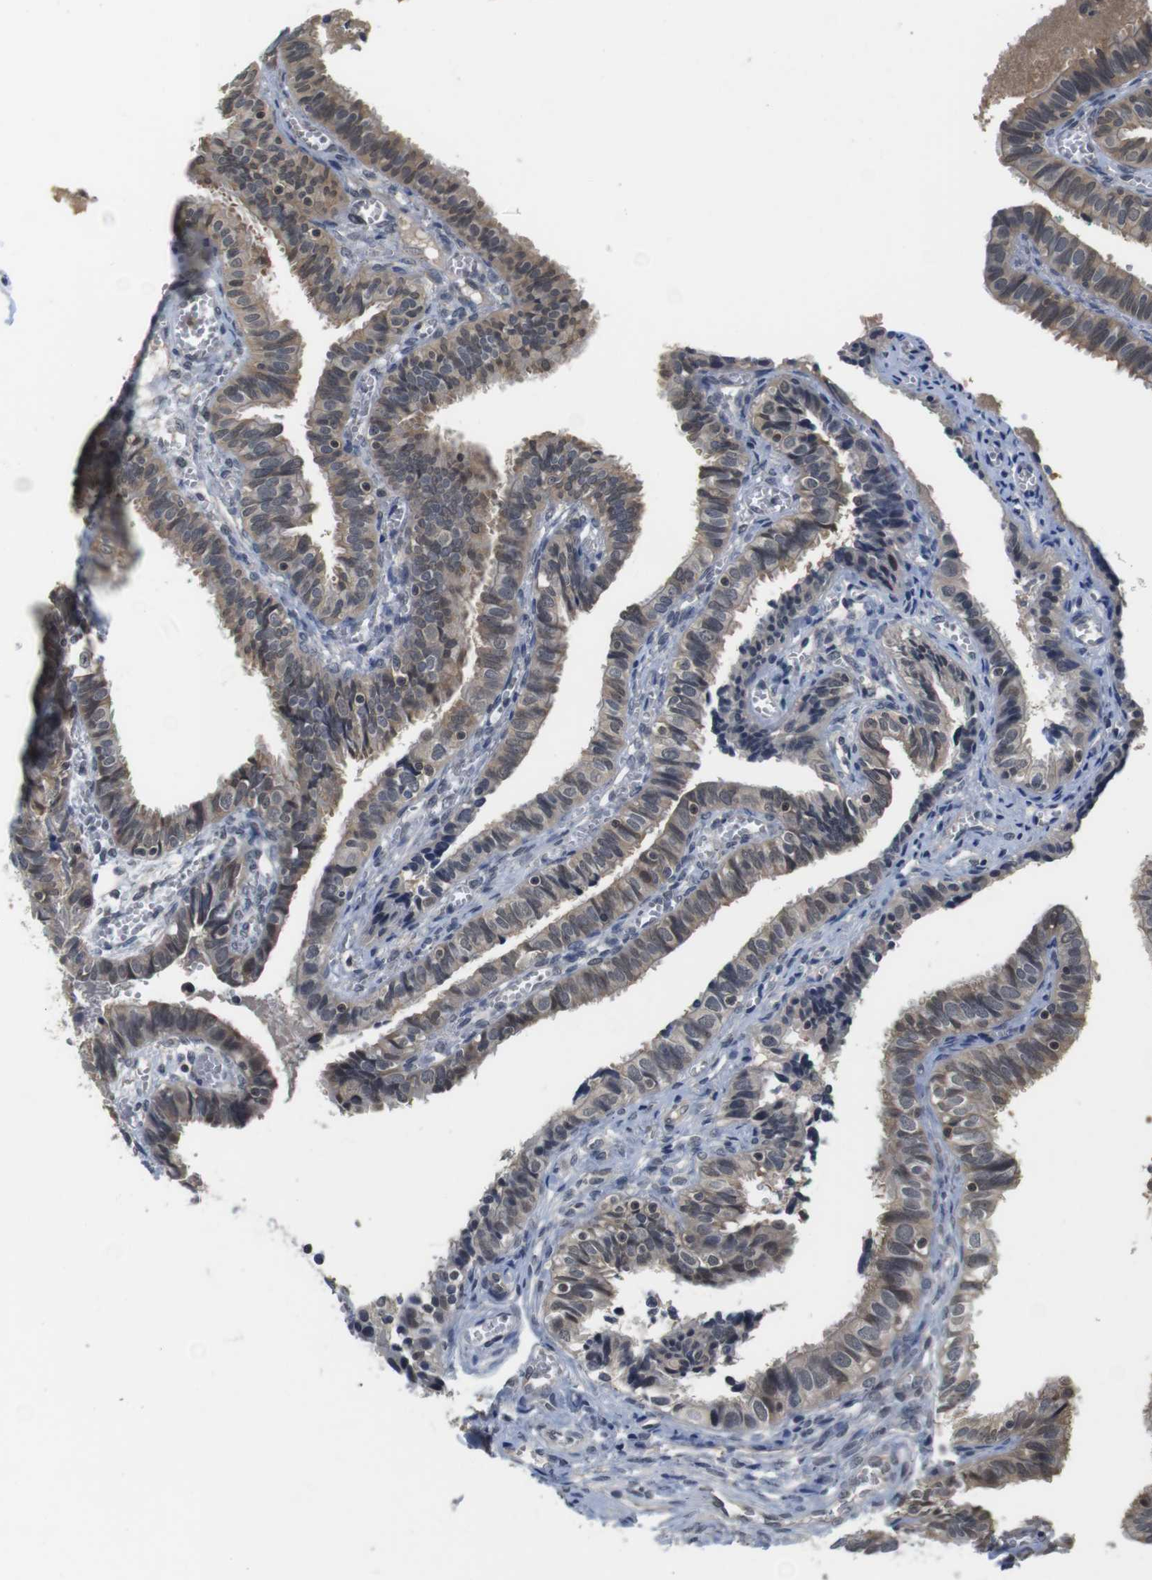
{"staining": {"intensity": "weak", "quantity": "25%-75%", "location": "cytoplasmic/membranous,nuclear"}, "tissue": "fallopian tube", "cell_type": "Glandular cells", "image_type": "normal", "snomed": [{"axis": "morphology", "description": "Normal tissue, NOS"}, {"axis": "topography", "description": "Fallopian tube"}], "caption": "Immunohistochemical staining of normal human fallopian tube shows 25%-75% levels of weak cytoplasmic/membranous,nuclear protein positivity in about 25%-75% of glandular cells.", "gene": "FADD", "patient": {"sex": "female", "age": 46}}